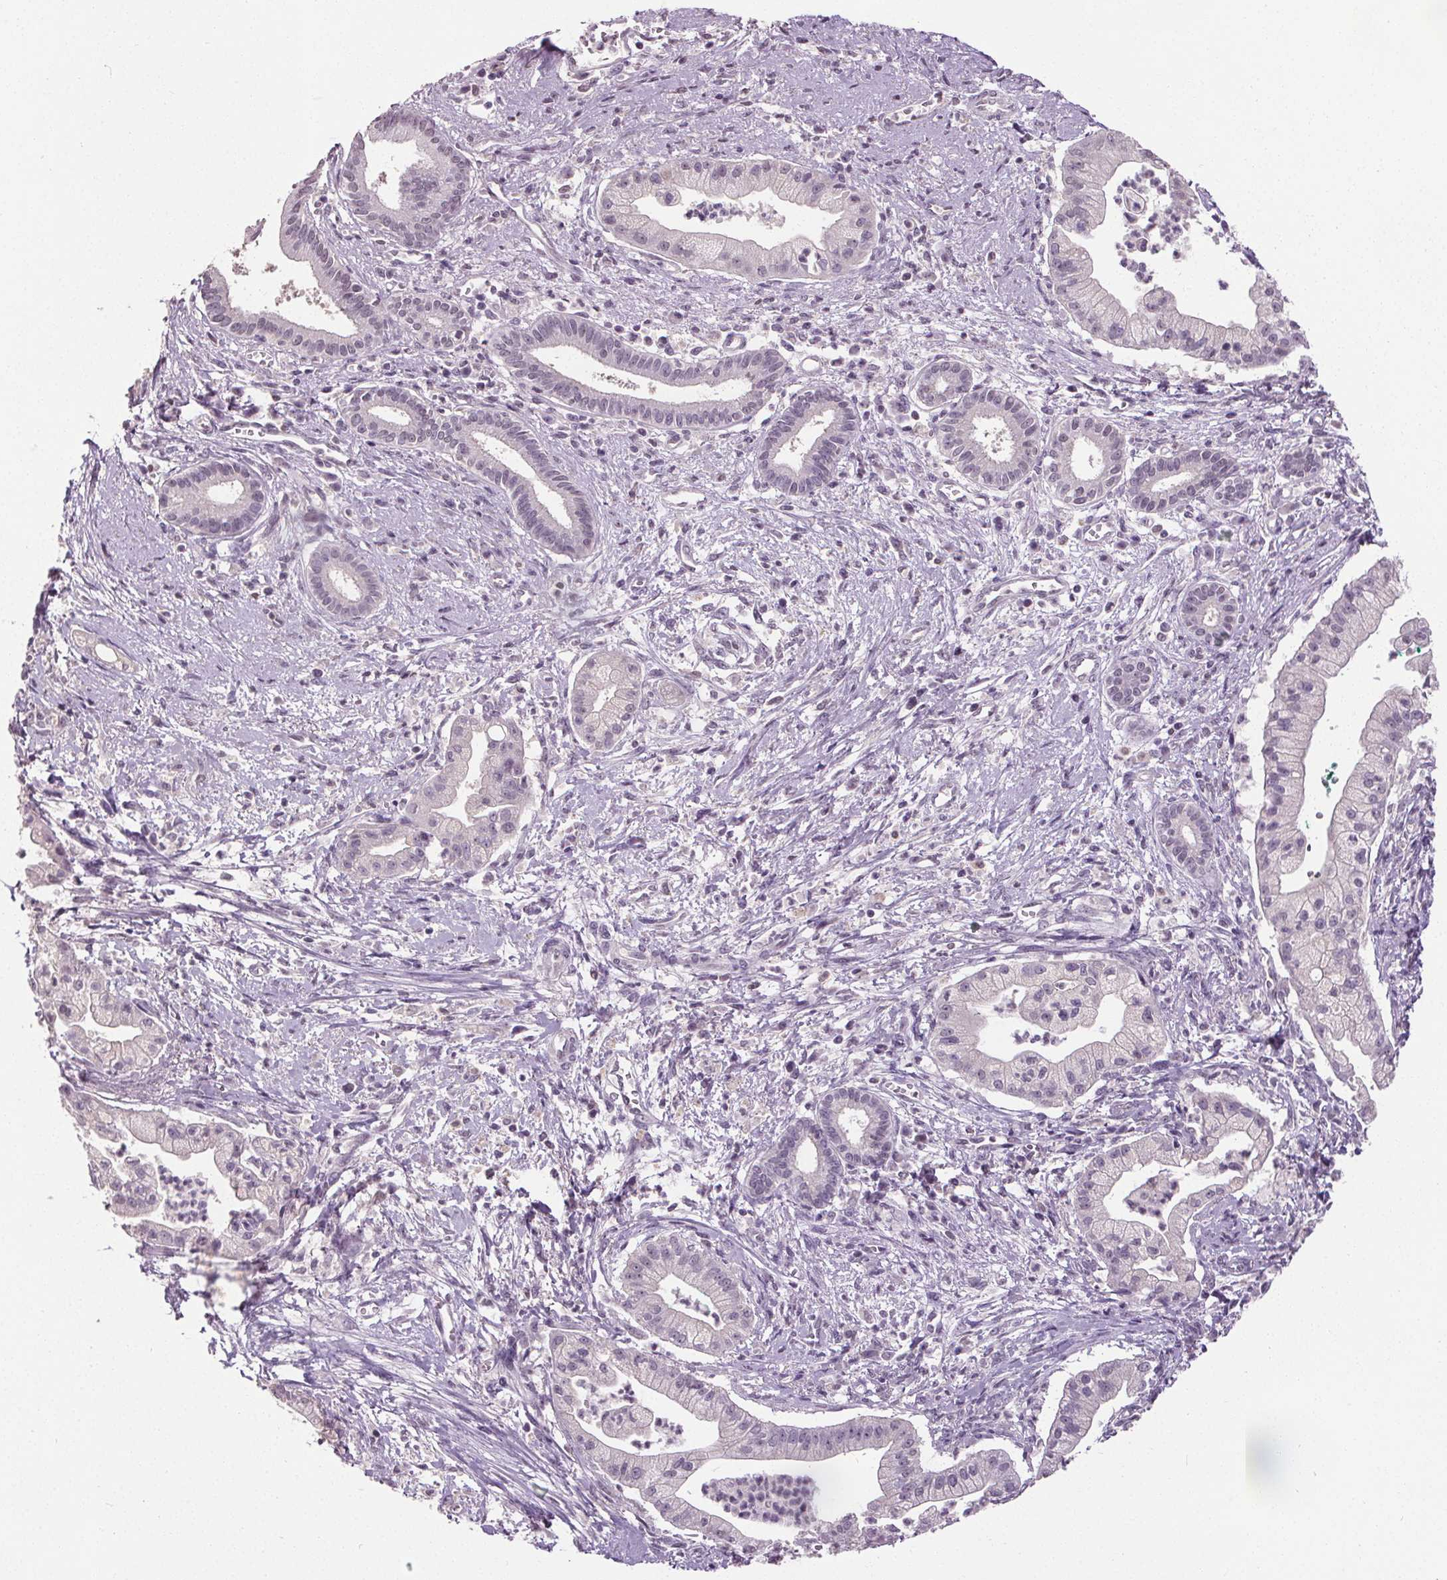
{"staining": {"intensity": "negative", "quantity": "none", "location": "none"}, "tissue": "pancreatic cancer", "cell_type": "Tumor cells", "image_type": "cancer", "snomed": [{"axis": "morphology", "description": "Normal tissue, NOS"}, {"axis": "morphology", "description": "Adenocarcinoma, NOS"}, {"axis": "topography", "description": "Lymph node"}, {"axis": "topography", "description": "Pancreas"}], "caption": "Human pancreatic adenocarcinoma stained for a protein using immunohistochemistry (IHC) exhibits no staining in tumor cells.", "gene": "SLC2A9", "patient": {"sex": "female", "age": 58}}